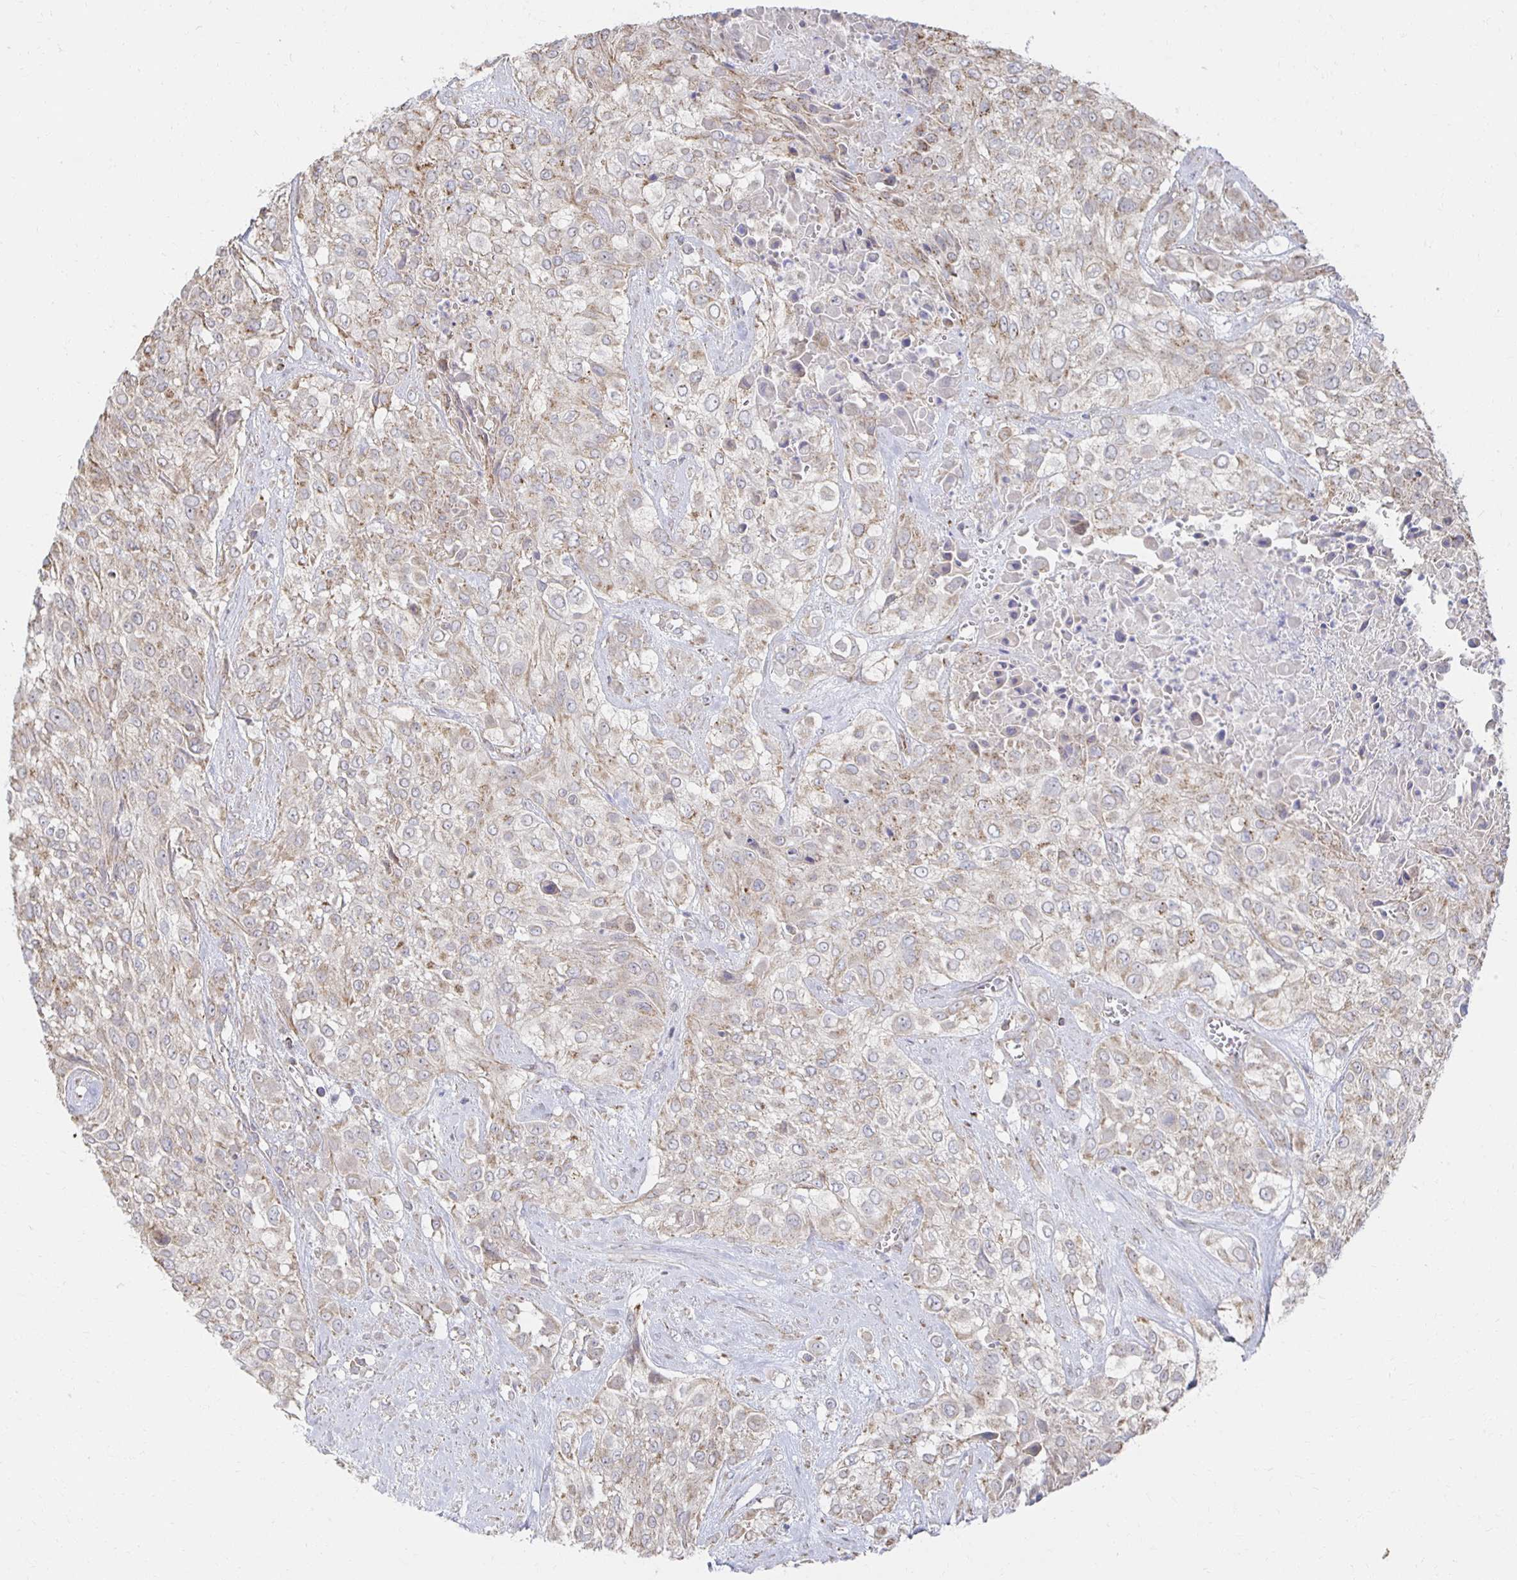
{"staining": {"intensity": "weak", "quantity": "25%-75%", "location": "cytoplasmic/membranous"}, "tissue": "urothelial cancer", "cell_type": "Tumor cells", "image_type": "cancer", "snomed": [{"axis": "morphology", "description": "Urothelial carcinoma, High grade"}, {"axis": "topography", "description": "Urinary bladder"}], "caption": "The immunohistochemical stain labels weak cytoplasmic/membranous staining in tumor cells of urothelial cancer tissue.", "gene": "NKX2-8", "patient": {"sex": "male", "age": 57}}